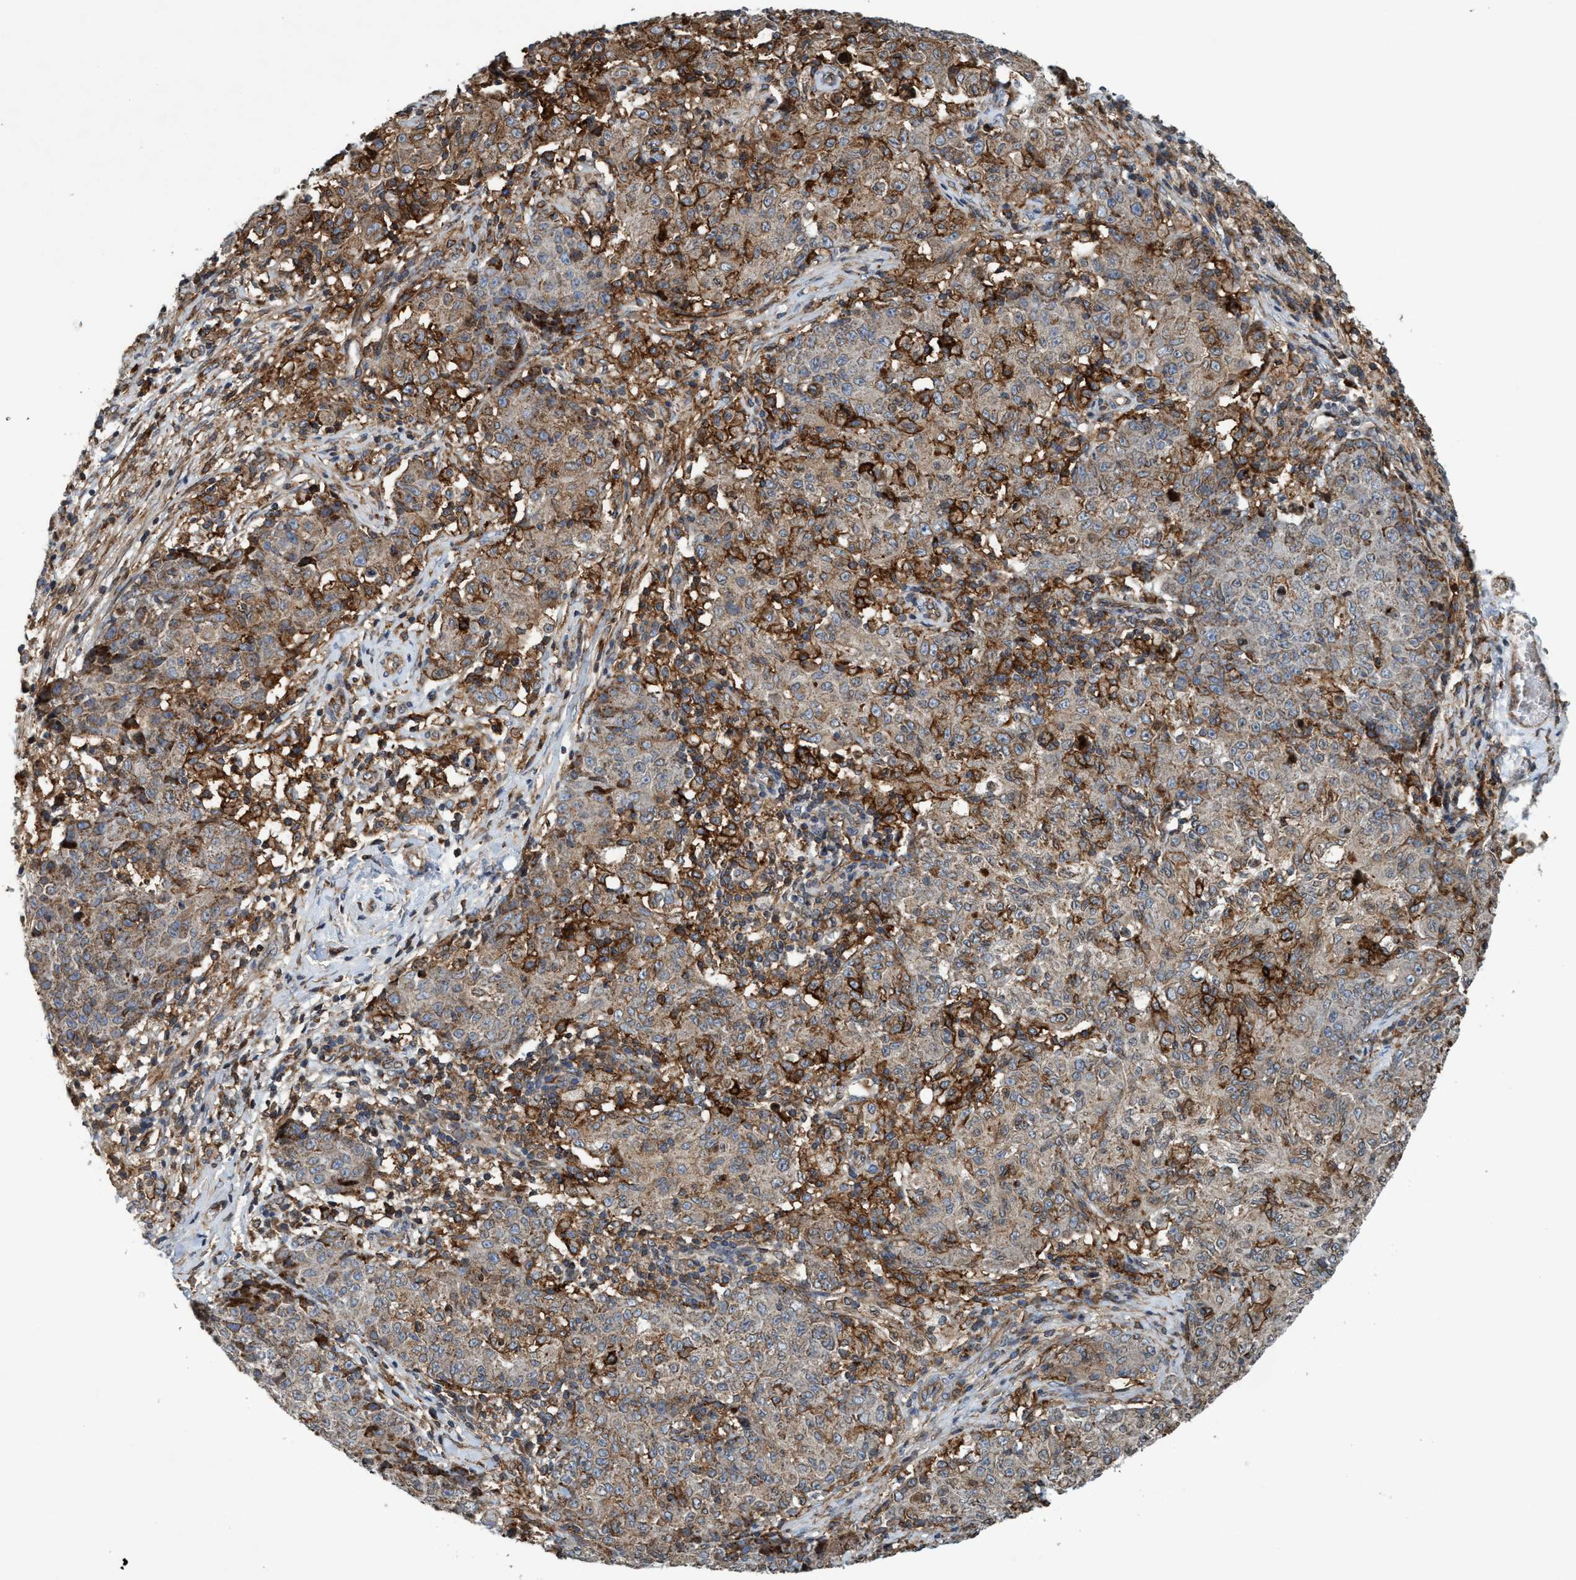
{"staining": {"intensity": "strong", "quantity": "25%-75%", "location": "cytoplasmic/membranous"}, "tissue": "ovarian cancer", "cell_type": "Tumor cells", "image_type": "cancer", "snomed": [{"axis": "morphology", "description": "Carcinoma, endometroid"}, {"axis": "topography", "description": "Ovary"}], "caption": "A micrograph showing strong cytoplasmic/membranous positivity in about 25%-75% of tumor cells in ovarian endometroid carcinoma, as visualized by brown immunohistochemical staining.", "gene": "SLC16A3", "patient": {"sex": "female", "age": 42}}